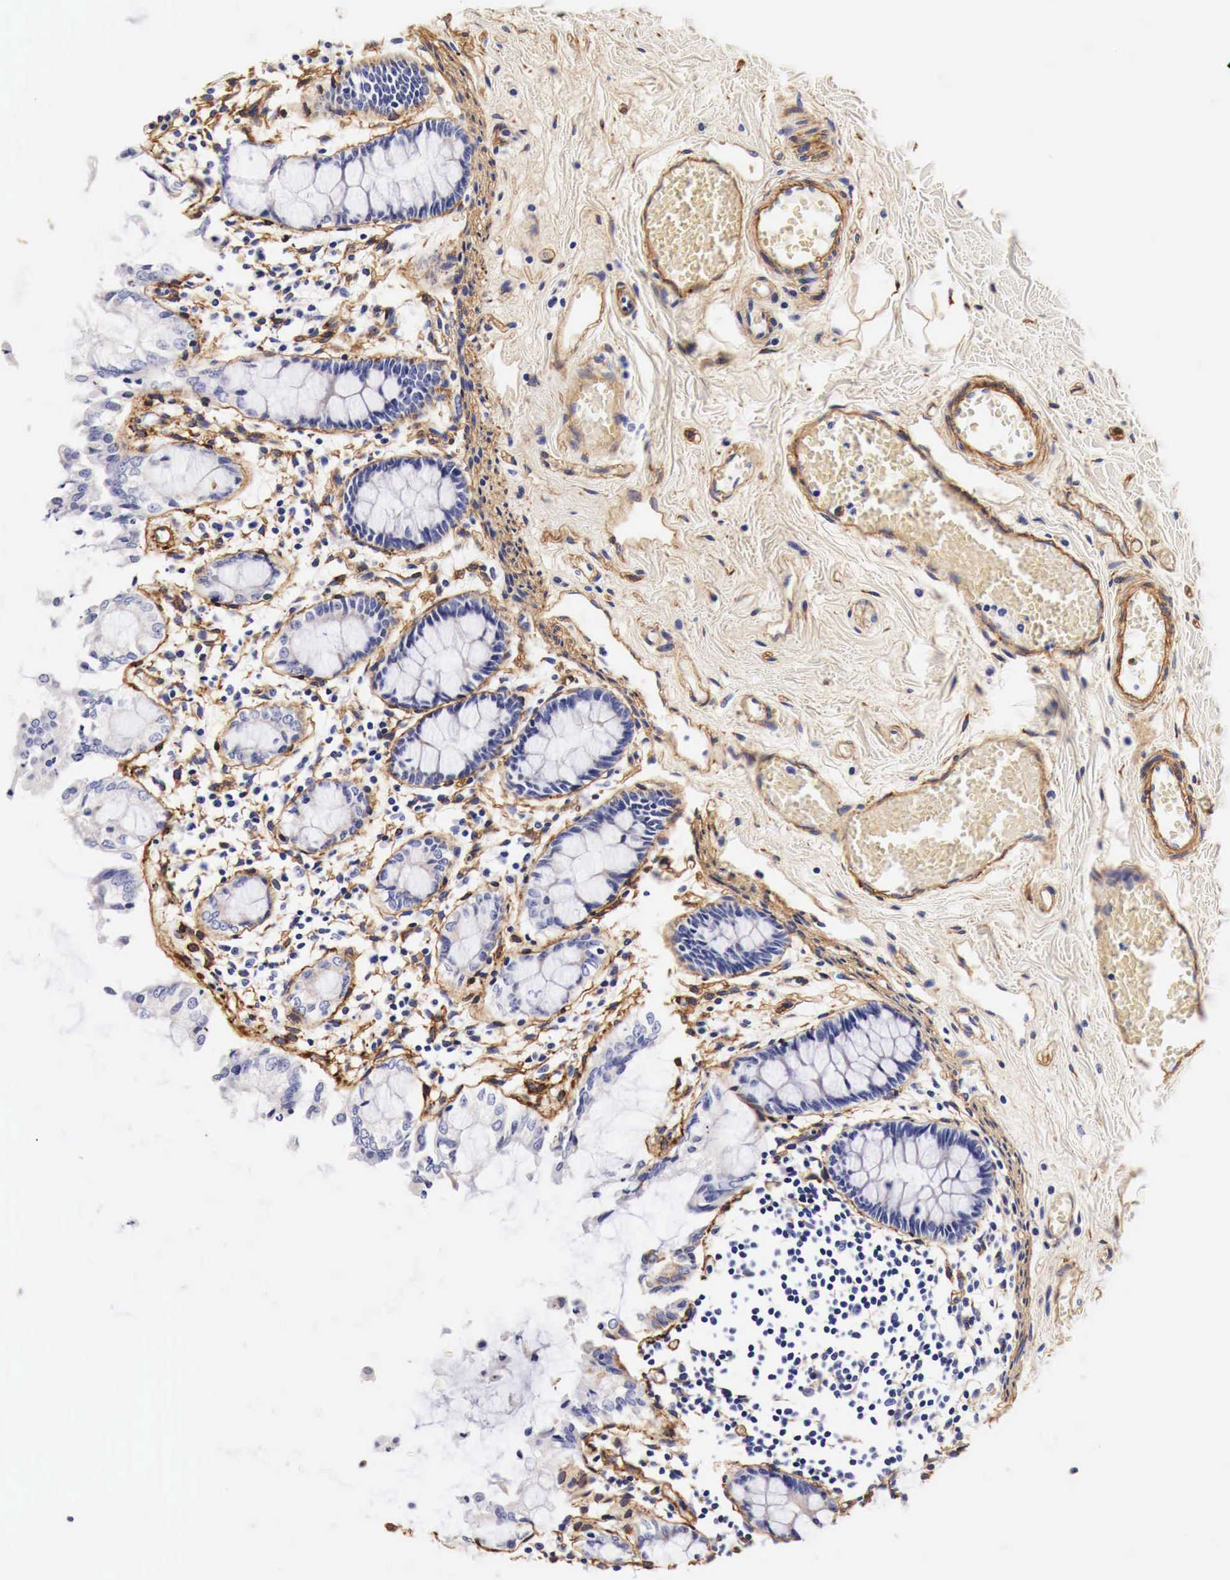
{"staining": {"intensity": "moderate", "quantity": ">75%", "location": "cytoplasmic/membranous"}, "tissue": "colon", "cell_type": "Endothelial cells", "image_type": "normal", "snomed": [{"axis": "morphology", "description": "Normal tissue, NOS"}, {"axis": "topography", "description": "Colon"}], "caption": "Immunohistochemical staining of normal colon reveals medium levels of moderate cytoplasmic/membranous expression in about >75% of endothelial cells.", "gene": "LAMB2", "patient": {"sex": "male", "age": 1}}